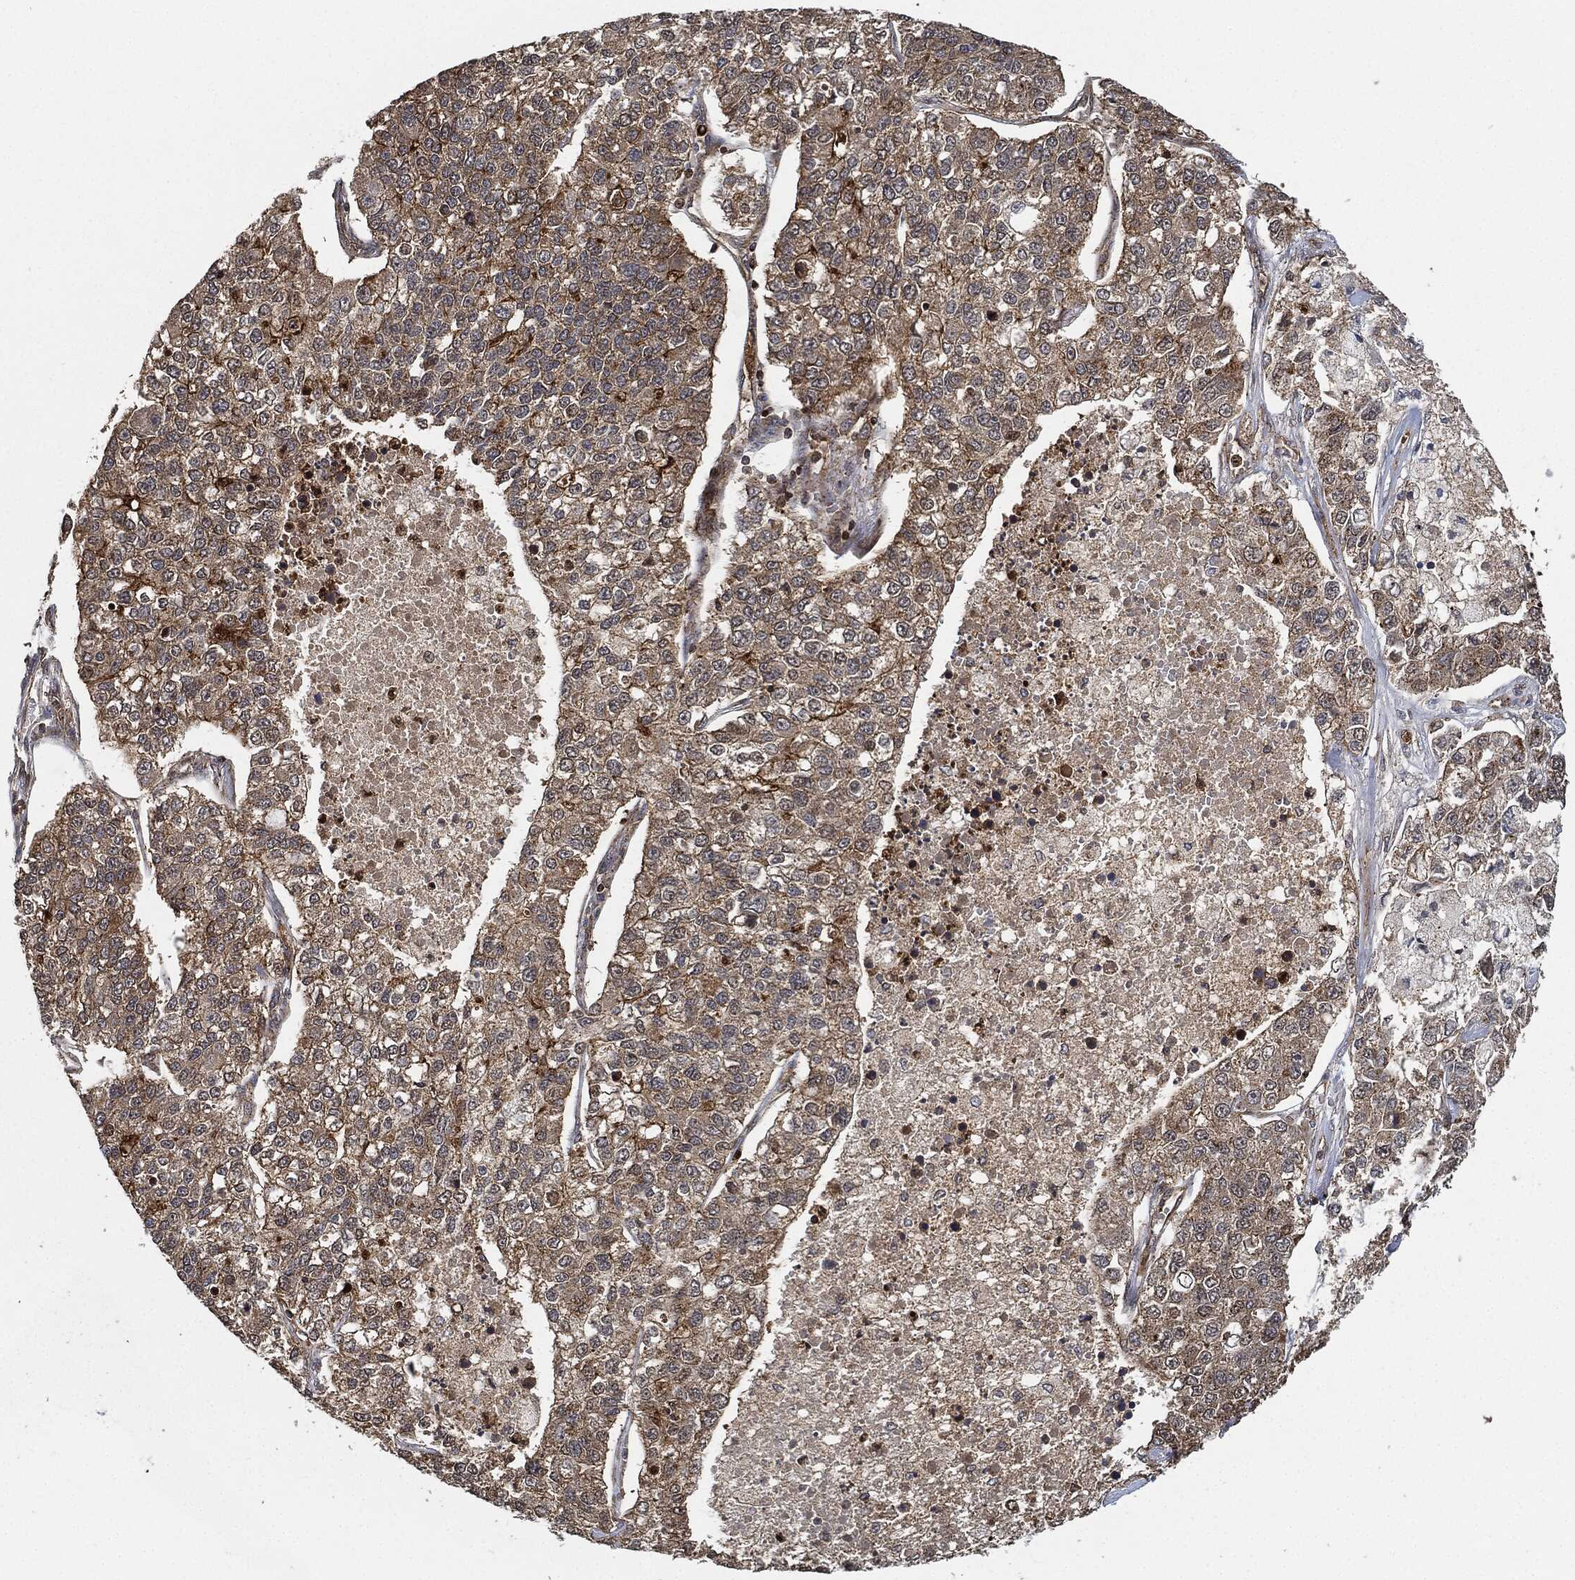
{"staining": {"intensity": "moderate", "quantity": "25%-75%", "location": "cytoplasmic/membranous"}, "tissue": "lung cancer", "cell_type": "Tumor cells", "image_type": "cancer", "snomed": [{"axis": "morphology", "description": "Adenocarcinoma, NOS"}, {"axis": "topography", "description": "Lung"}], "caption": "Moderate cytoplasmic/membranous protein positivity is present in about 25%-75% of tumor cells in lung cancer.", "gene": "MAP3K3", "patient": {"sex": "male", "age": 49}}